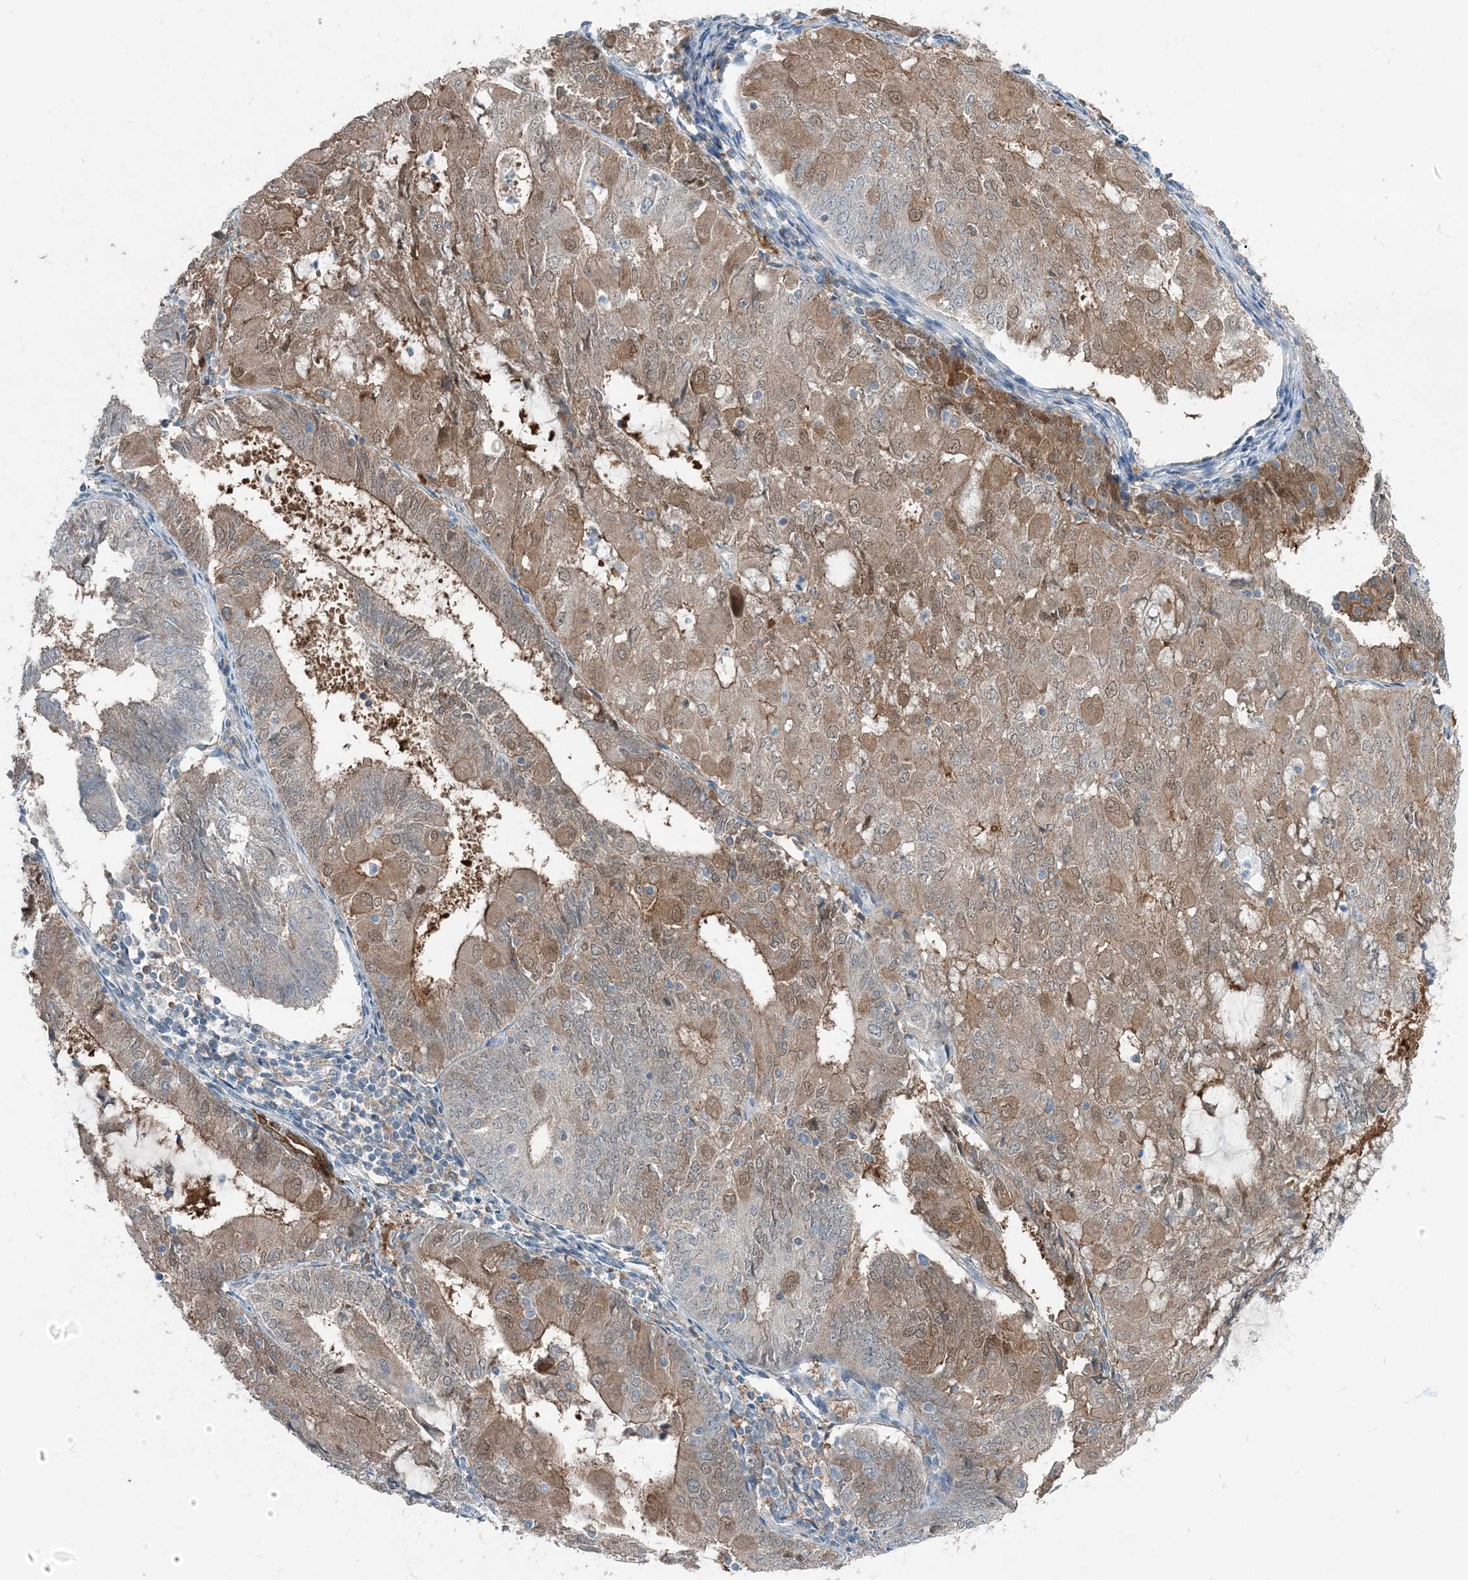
{"staining": {"intensity": "moderate", "quantity": ">75%", "location": "cytoplasmic/membranous,nuclear"}, "tissue": "endometrial cancer", "cell_type": "Tumor cells", "image_type": "cancer", "snomed": [{"axis": "morphology", "description": "Adenocarcinoma, NOS"}, {"axis": "topography", "description": "Endometrium"}], "caption": "Brown immunohistochemical staining in endometrial cancer (adenocarcinoma) displays moderate cytoplasmic/membranous and nuclear staining in about >75% of tumor cells.", "gene": "ARMH1", "patient": {"sex": "female", "age": 81}}